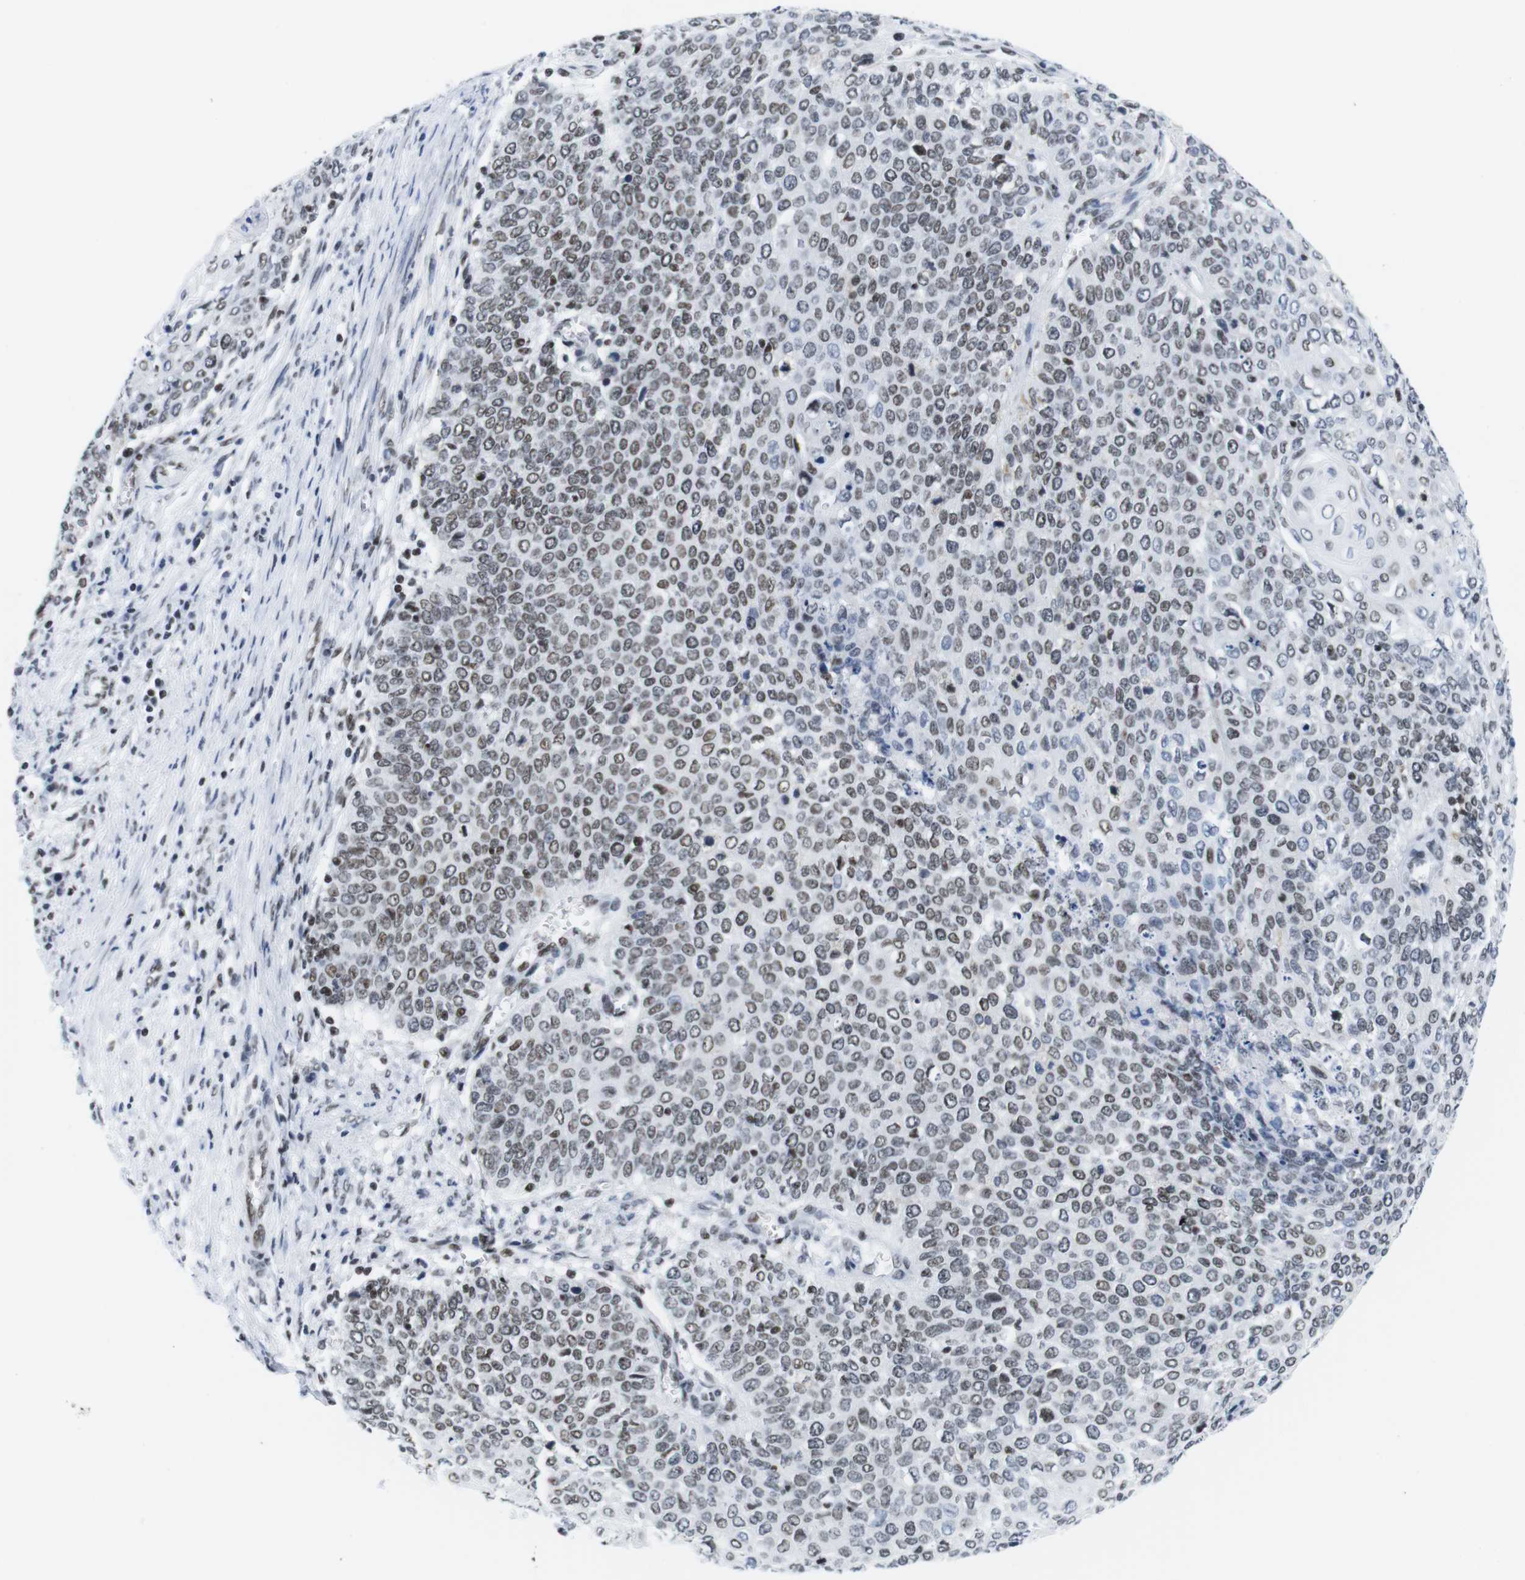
{"staining": {"intensity": "moderate", "quantity": ">75%", "location": "nuclear"}, "tissue": "cervical cancer", "cell_type": "Tumor cells", "image_type": "cancer", "snomed": [{"axis": "morphology", "description": "Squamous cell carcinoma, NOS"}, {"axis": "topography", "description": "Cervix"}], "caption": "This is a photomicrograph of IHC staining of squamous cell carcinoma (cervical), which shows moderate positivity in the nuclear of tumor cells.", "gene": "IFI16", "patient": {"sex": "female", "age": 39}}